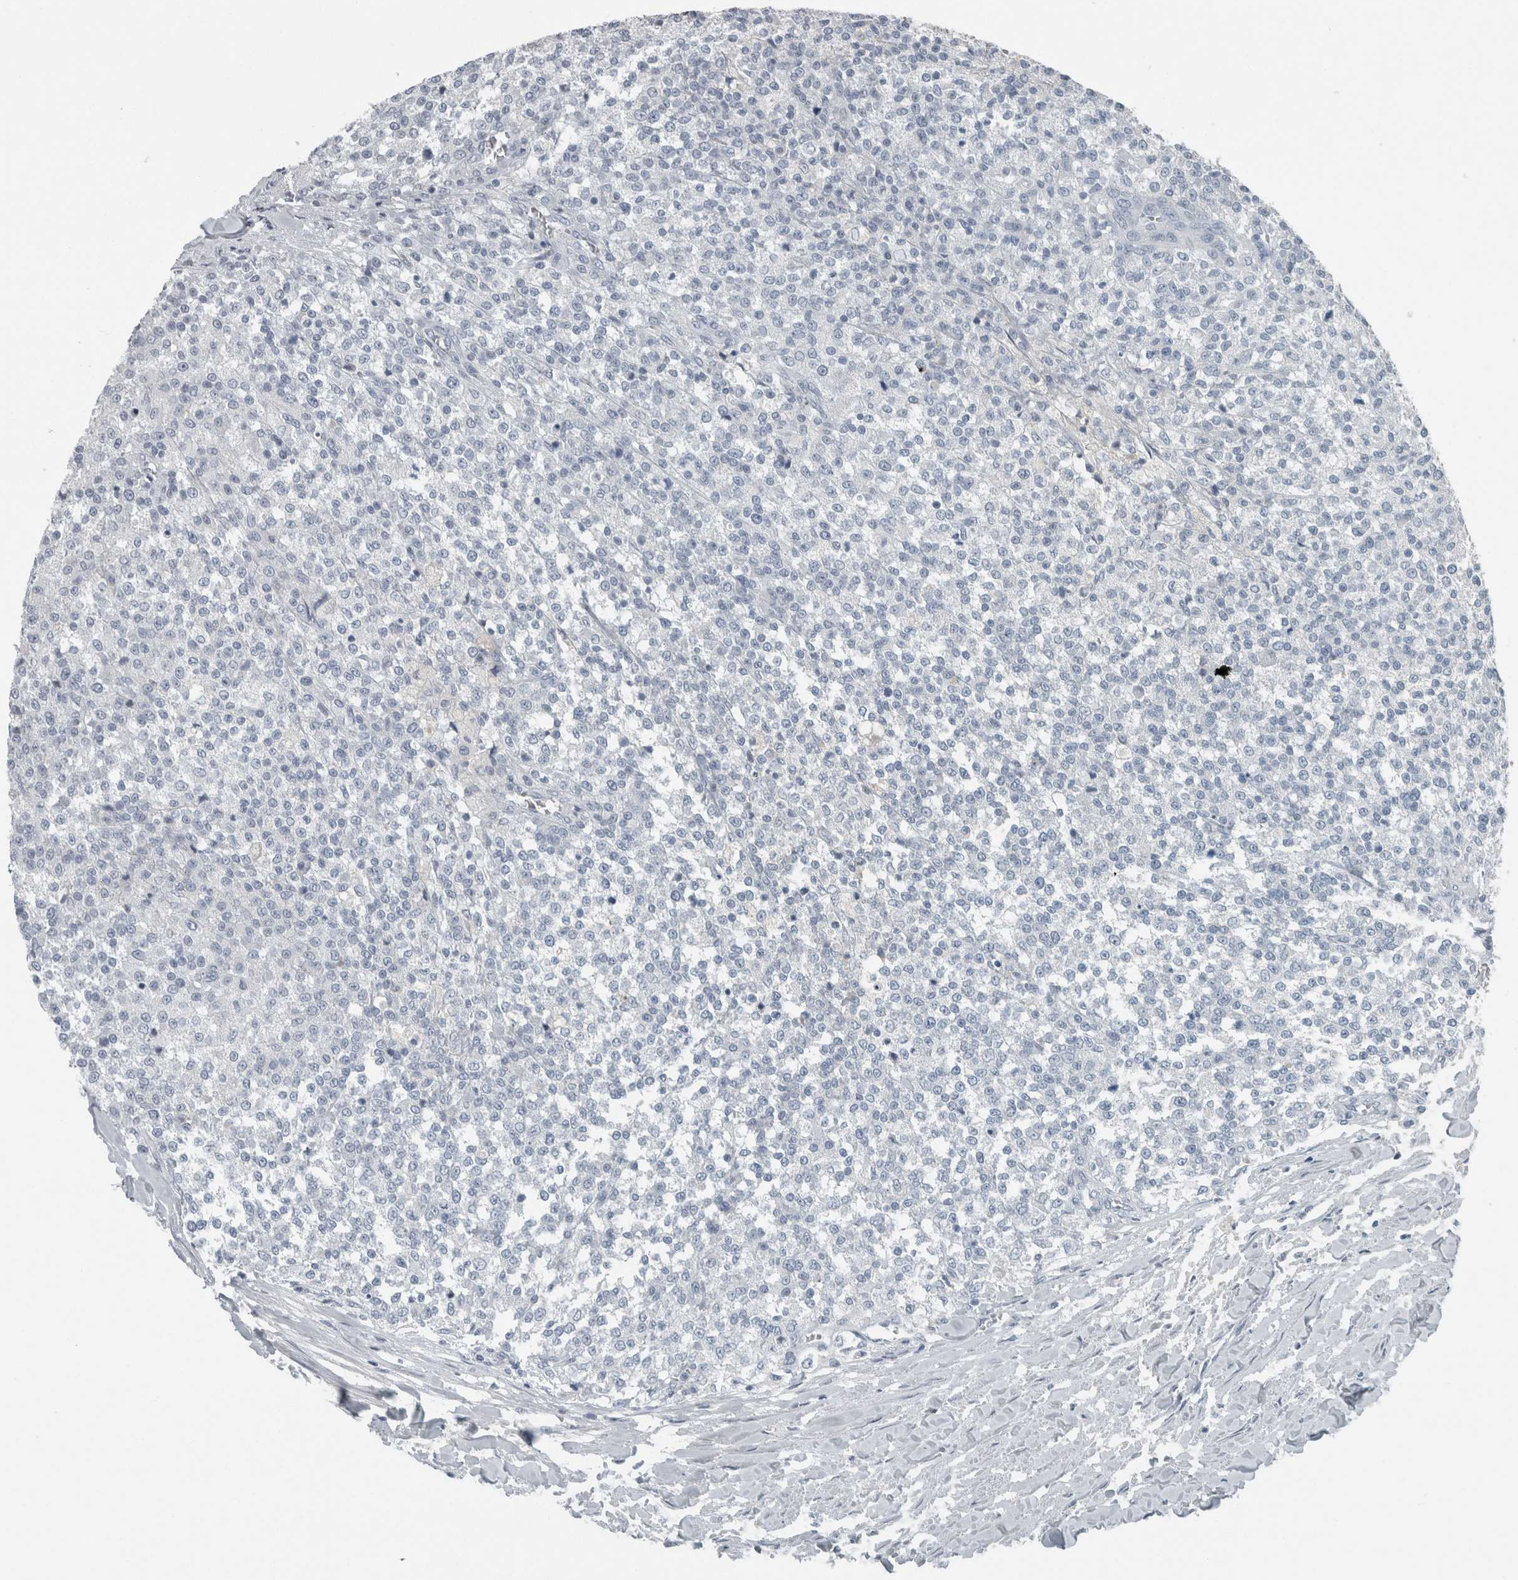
{"staining": {"intensity": "negative", "quantity": "none", "location": "none"}, "tissue": "testis cancer", "cell_type": "Tumor cells", "image_type": "cancer", "snomed": [{"axis": "morphology", "description": "Seminoma, NOS"}, {"axis": "topography", "description": "Testis"}], "caption": "High power microscopy histopathology image of an immunohistochemistry (IHC) photomicrograph of testis cancer, revealing no significant positivity in tumor cells.", "gene": "CHL1", "patient": {"sex": "male", "age": 59}}